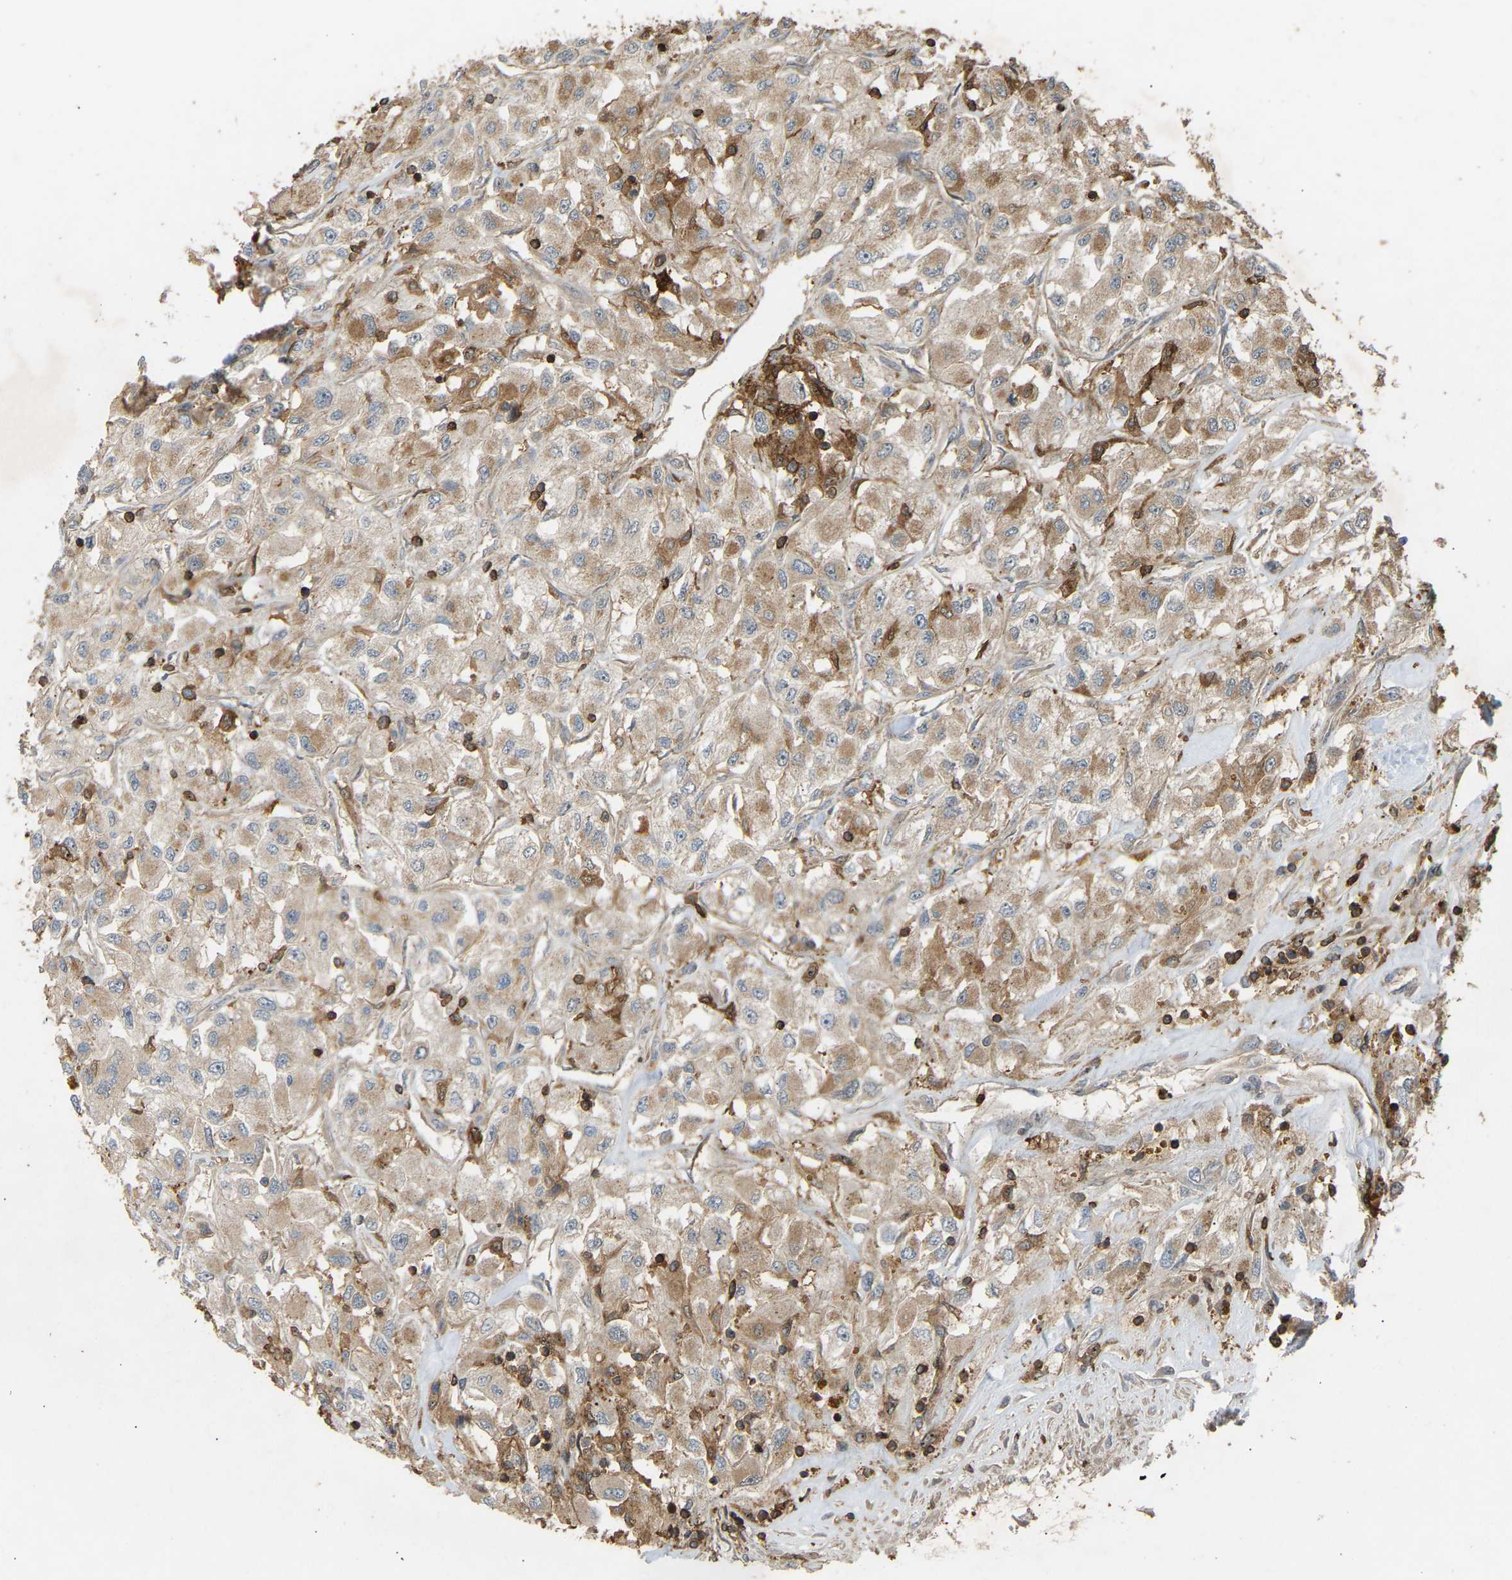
{"staining": {"intensity": "moderate", "quantity": ">75%", "location": "cytoplasmic/membranous"}, "tissue": "renal cancer", "cell_type": "Tumor cells", "image_type": "cancer", "snomed": [{"axis": "morphology", "description": "Adenocarcinoma, NOS"}, {"axis": "topography", "description": "Kidney"}], "caption": "Moderate cytoplasmic/membranous staining is seen in approximately >75% of tumor cells in renal cancer (adenocarcinoma). Immunohistochemistry stains the protein in brown and the nuclei are stained blue.", "gene": "GOPC", "patient": {"sex": "female", "age": 52}}